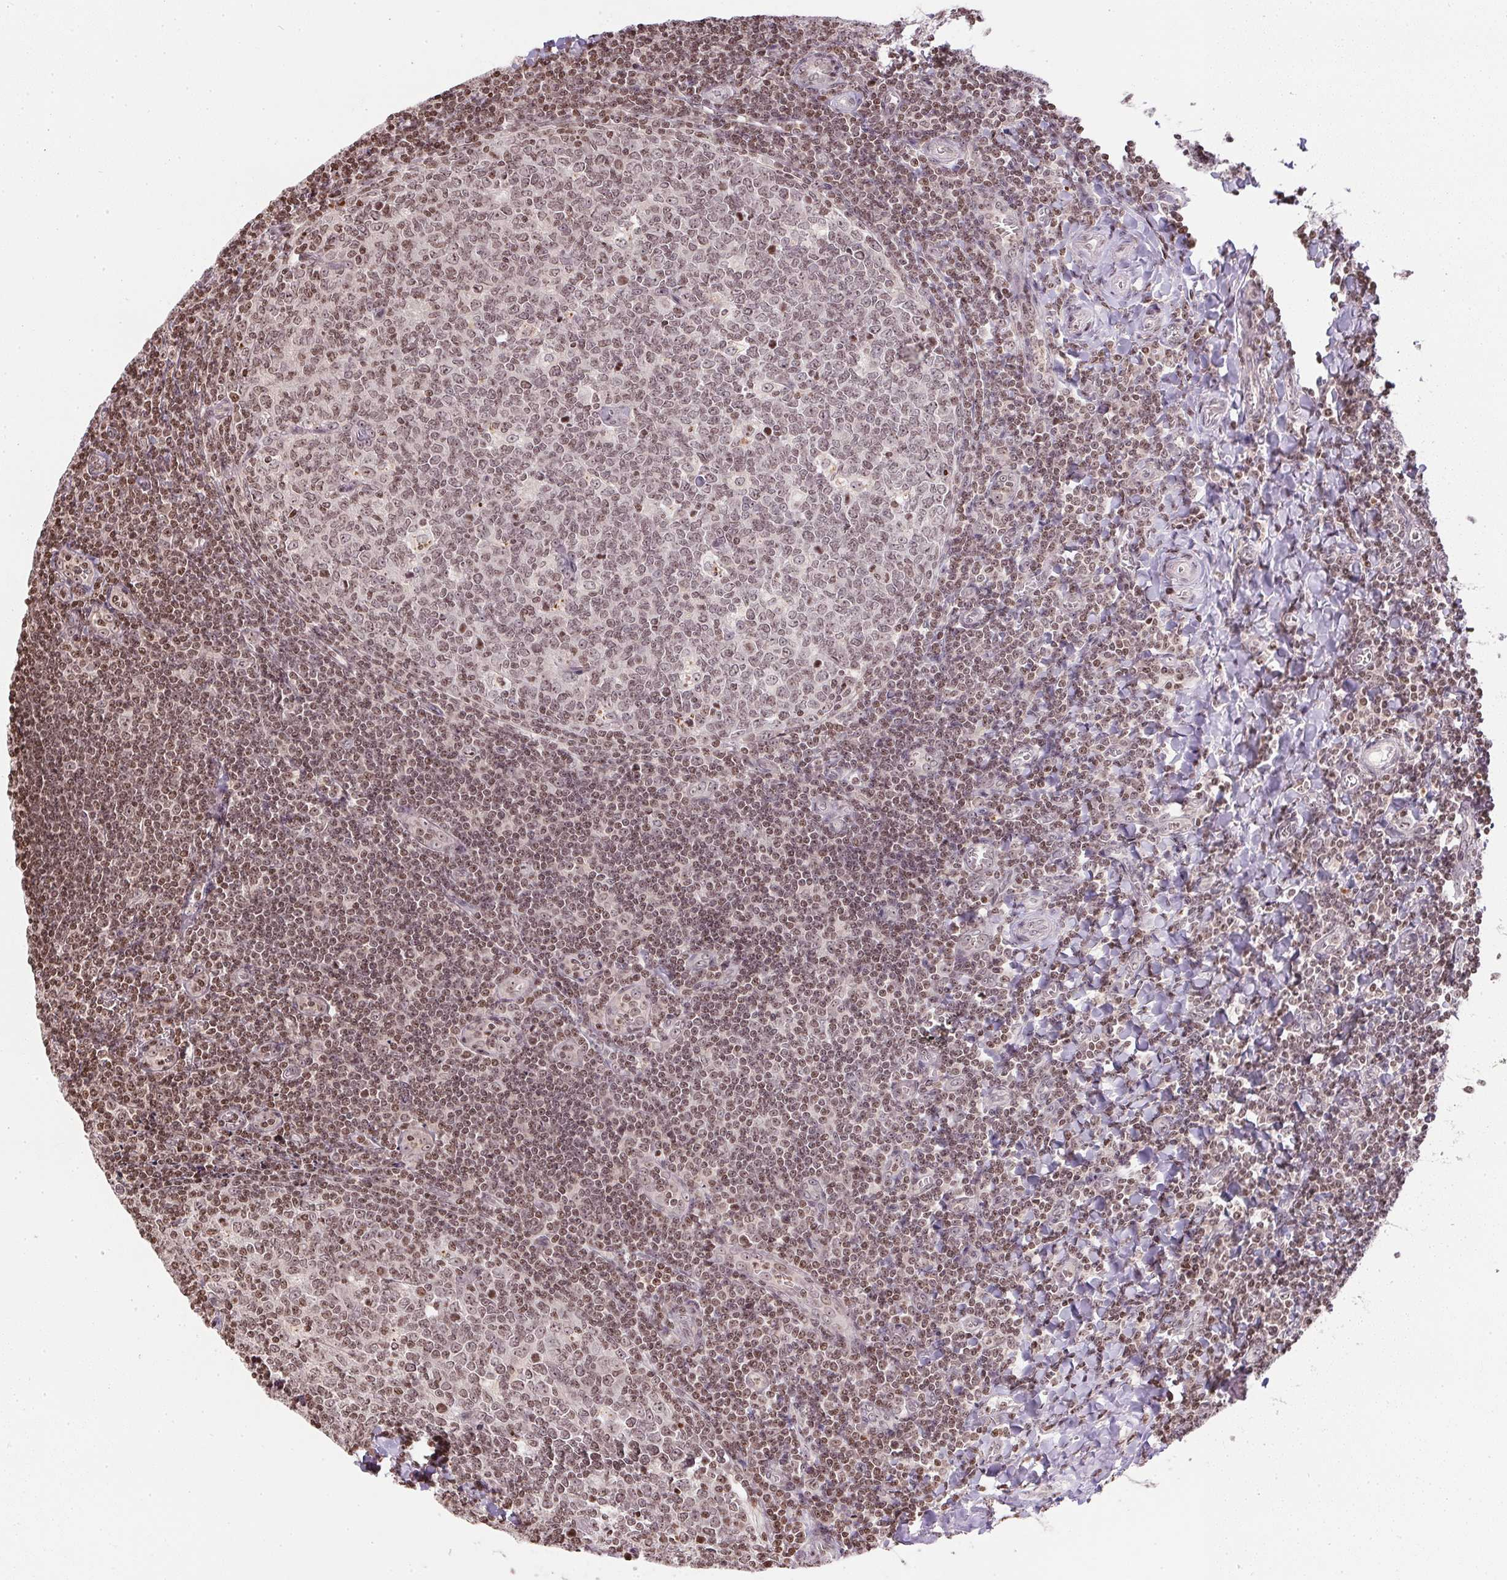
{"staining": {"intensity": "weak", "quantity": "25%-75%", "location": "nuclear"}, "tissue": "tonsil", "cell_type": "Germinal center cells", "image_type": "normal", "snomed": [{"axis": "morphology", "description": "Normal tissue, NOS"}, {"axis": "morphology", "description": "Inflammation, NOS"}, {"axis": "topography", "description": "Tonsil"}], "caption": "A low amount of weak nuclear positivity is present in approximately 25%-75% of germinal center cells in benign tonsil.", "gene": "RNF181", "patient": {"sex": "female", "age": 31}}